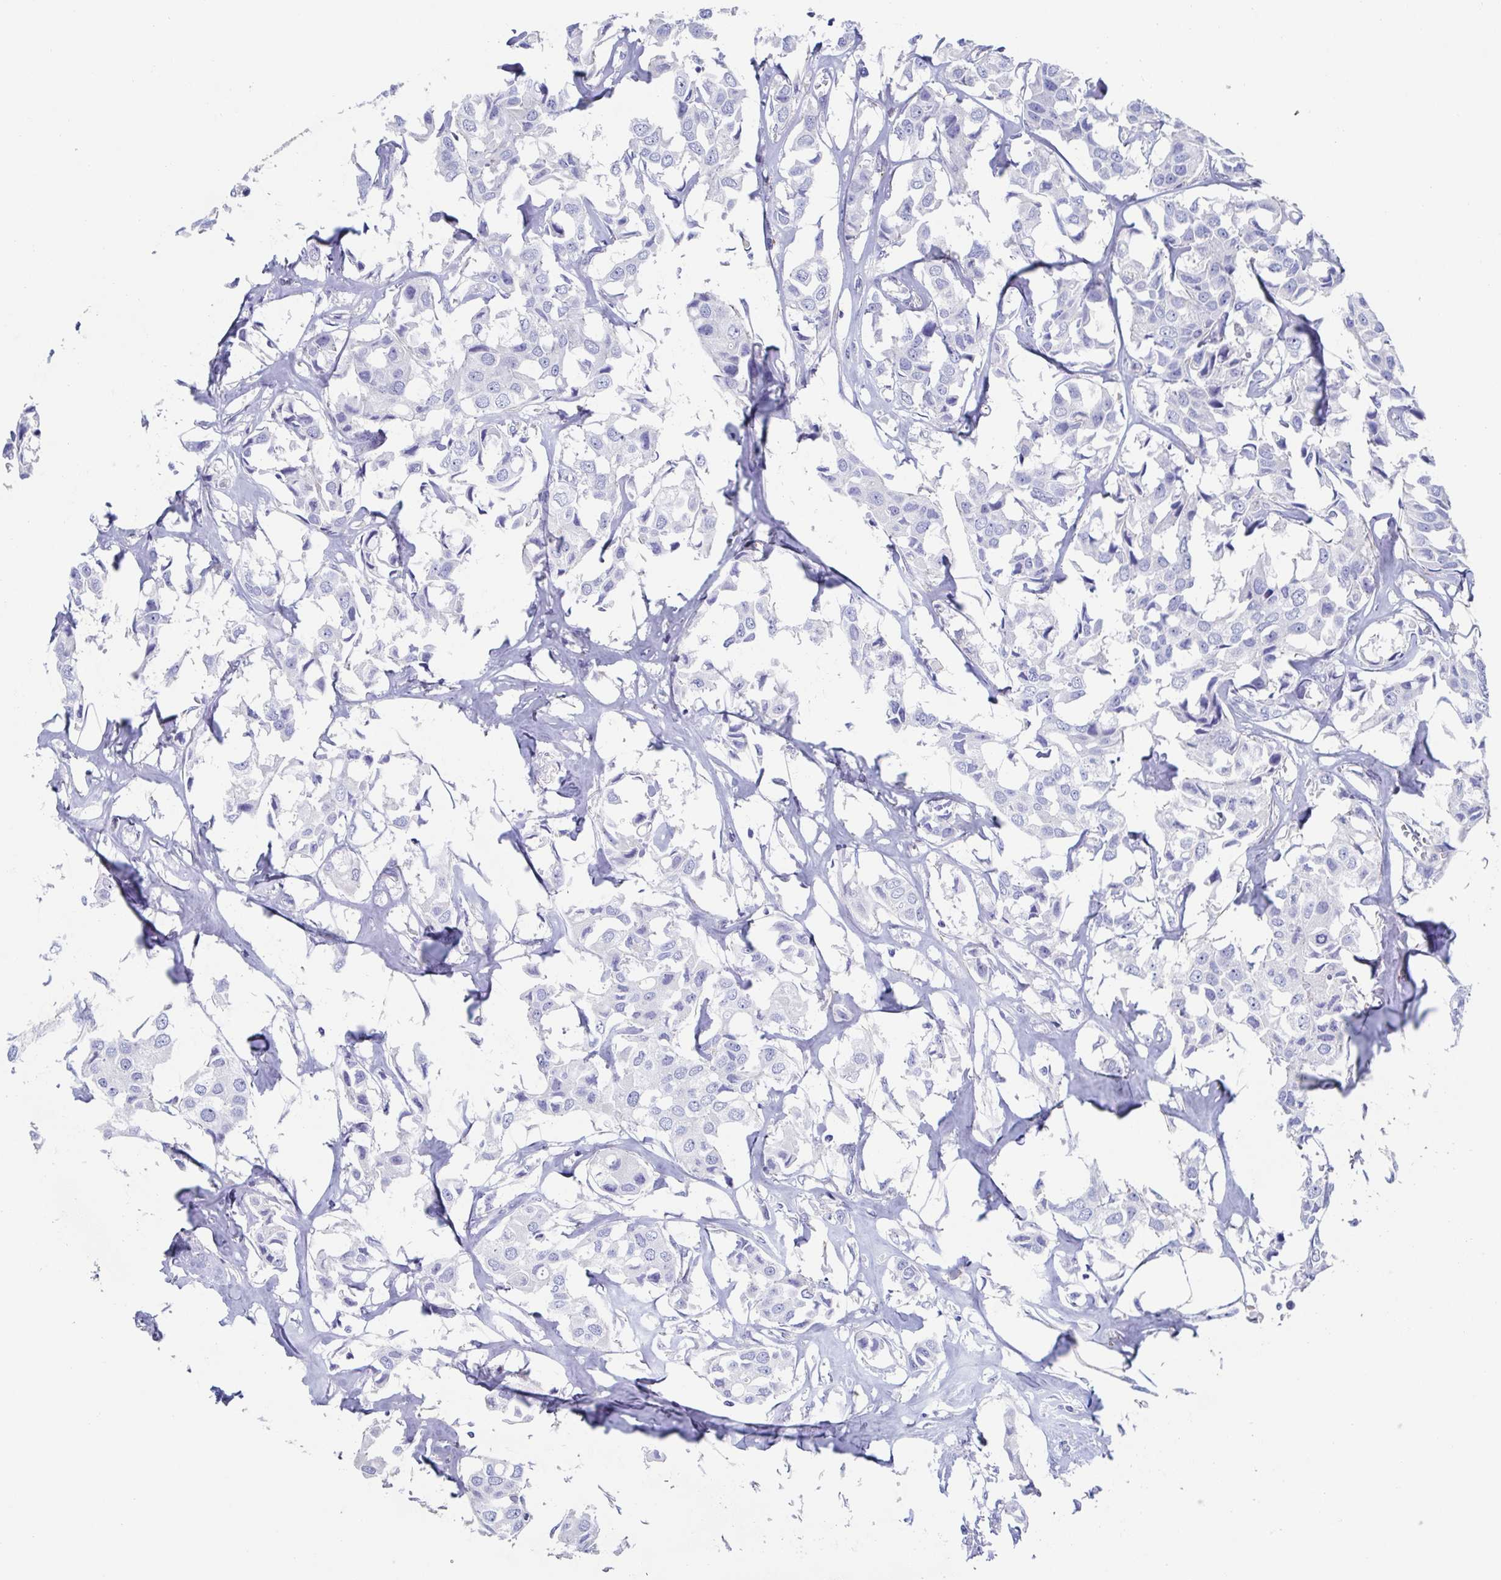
{"staining": {"intensity": "negative", "quantity": "none", "location": "none"}, "tissue": "breast cancer", "cell_type": "Tumor cells", "image_type": "cancer", "snomed": [{"axis": "morphology", "description": "Duct carcinoma"}, {"axis": "topography", "description": "Breast"}], "caption": "Breast cancer (intraductal carcinoma) stained for a protein using IHC displays no positivity tumor cells.", "gene": "CDH2", "patient": {"sex": "female", "age": 80}}